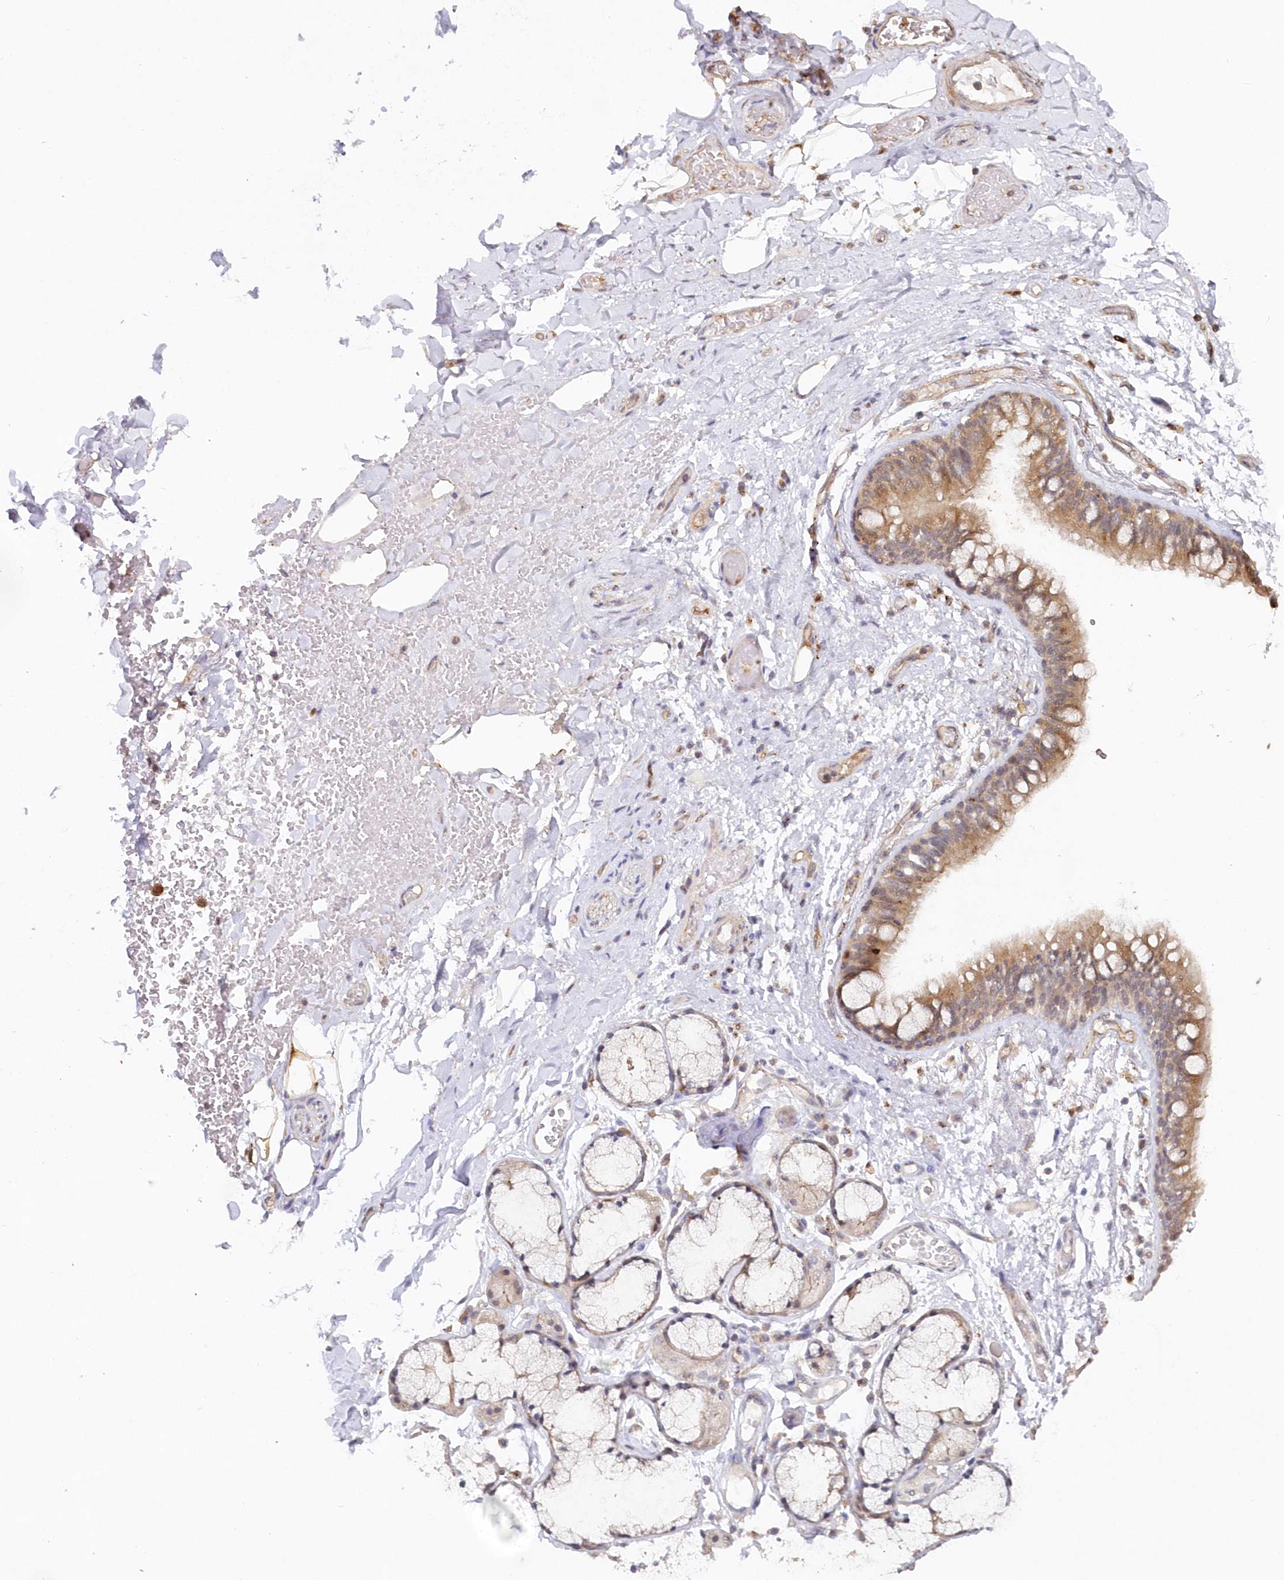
{"staining": {"intensity": "moderate", "quantity": ">75%", "location": "cytoplasmic/membranous"}, "tissue": "adipose tissue", "cell_type": "Adipocytes", "image_type": "normal", "snomed": [{"axis": "morphology", "description": "Normal tissue, NOS"}, {"axis": "topography", "description": "Cartilage tissue"}, {"axis": "topography", "description": "Bronchus"}], "caption": "Moderate cytoplasmic/membranous protein expression is present in approximately >75% of adipocytes in adipose tissue. The staining was performed using DAB, with brown indicating positive protein expression. Nuclei are stained blue with hematoxylin.", "gene": "GBE1", "patient": {"sex": "female", "age": 73}}